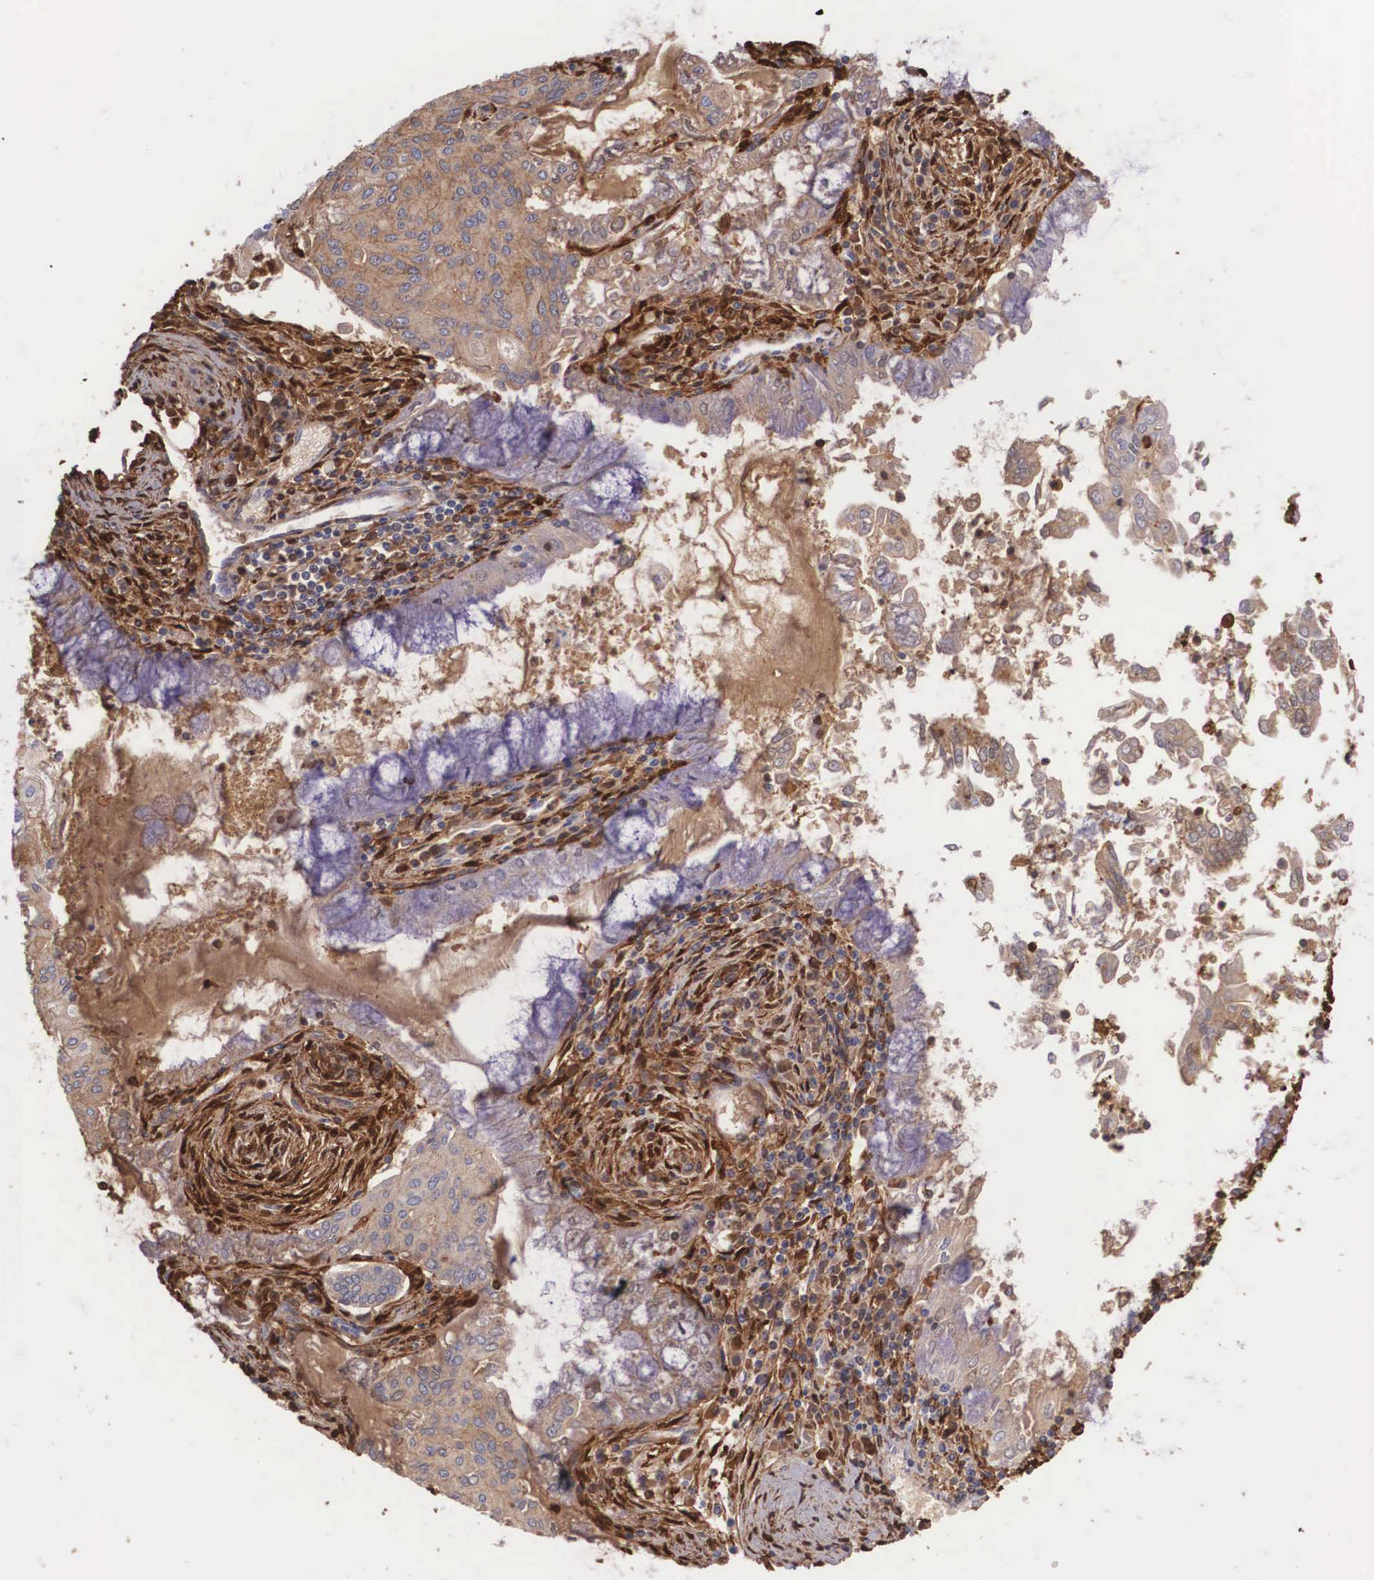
{"staining": {"intensity": "negative", "quantity": "none", "location": "none"}, "tissue": "endometrial cancer", "cell_type": "Tumor cells", "image_type": "cancer", "snomed": [{"axis": "morphology", "description": "Adenocarcinoma, NOS"}, {"axis": "topography", "description": "Endometrium"}], "caption": "Immunohistochemistry image of endometrial adenocarcinoma stained for a protein (brown), which exhibits no positivity in tumor cells. (Immunohistochemistry (ihc), brightfield microscopy, high magnification).", "gene": "LGALS1", "patient": {"sex": "female", "age": 79}}